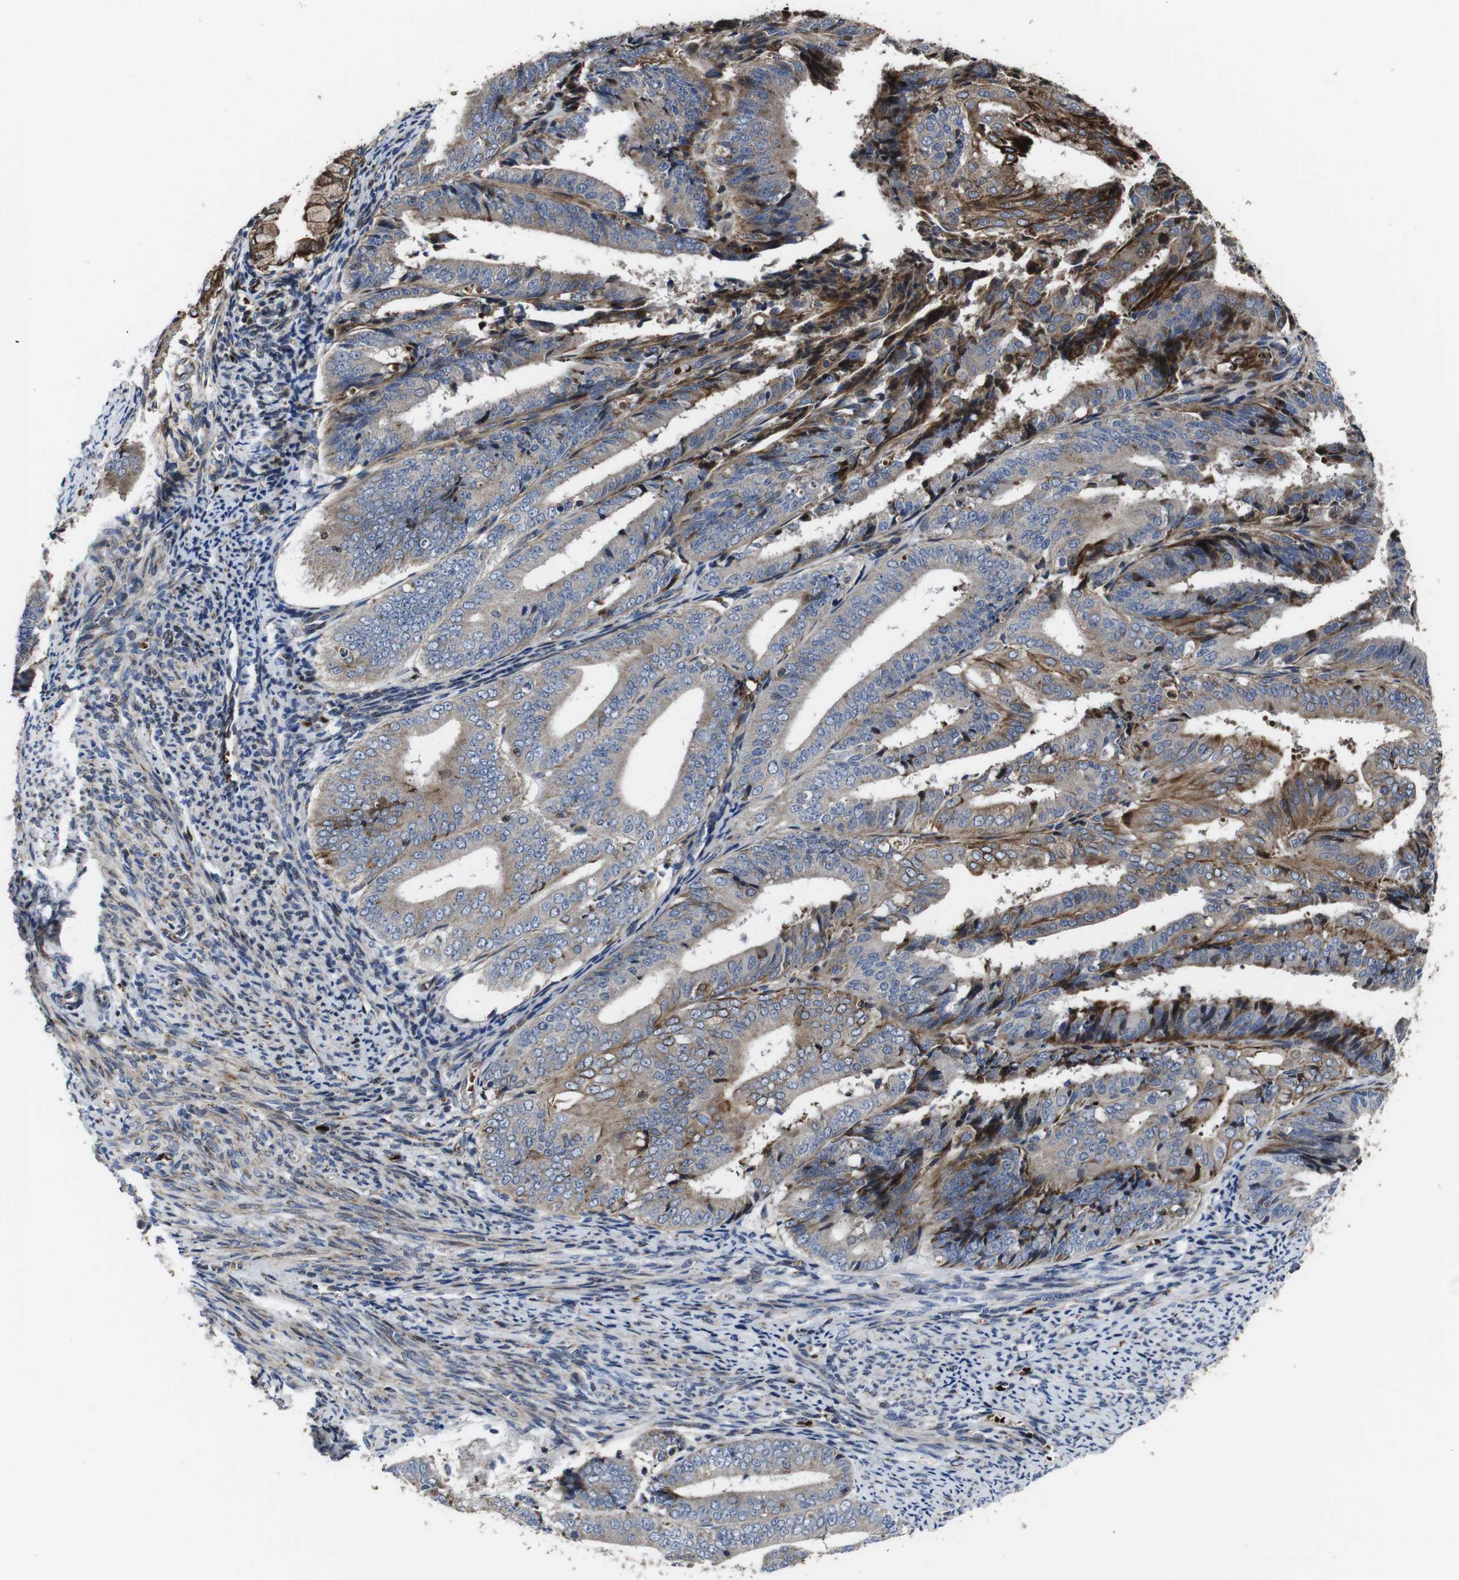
{"staining": {"intensity": "moderate", "quantity": ">75%", "location": "cytoplasmic/membranous"}, "tissue": "endometrial cancer", "cell_type": "Tumor cells", "image_type": "cancer", "snomed": [{"axis": "morphology", "description": "Adenocarcinoma, NOS"}, {"axis": "topography", "description": "Endometrium"}], "caption": "Protein expression analysis of human adenocarcinoma (endometrial) reveals moderate cytoplasmic/membranous staining in approximately >75% of tumor cells.", "gene": "SMYD3", "patient": {"sex": "female", "age": 63}}